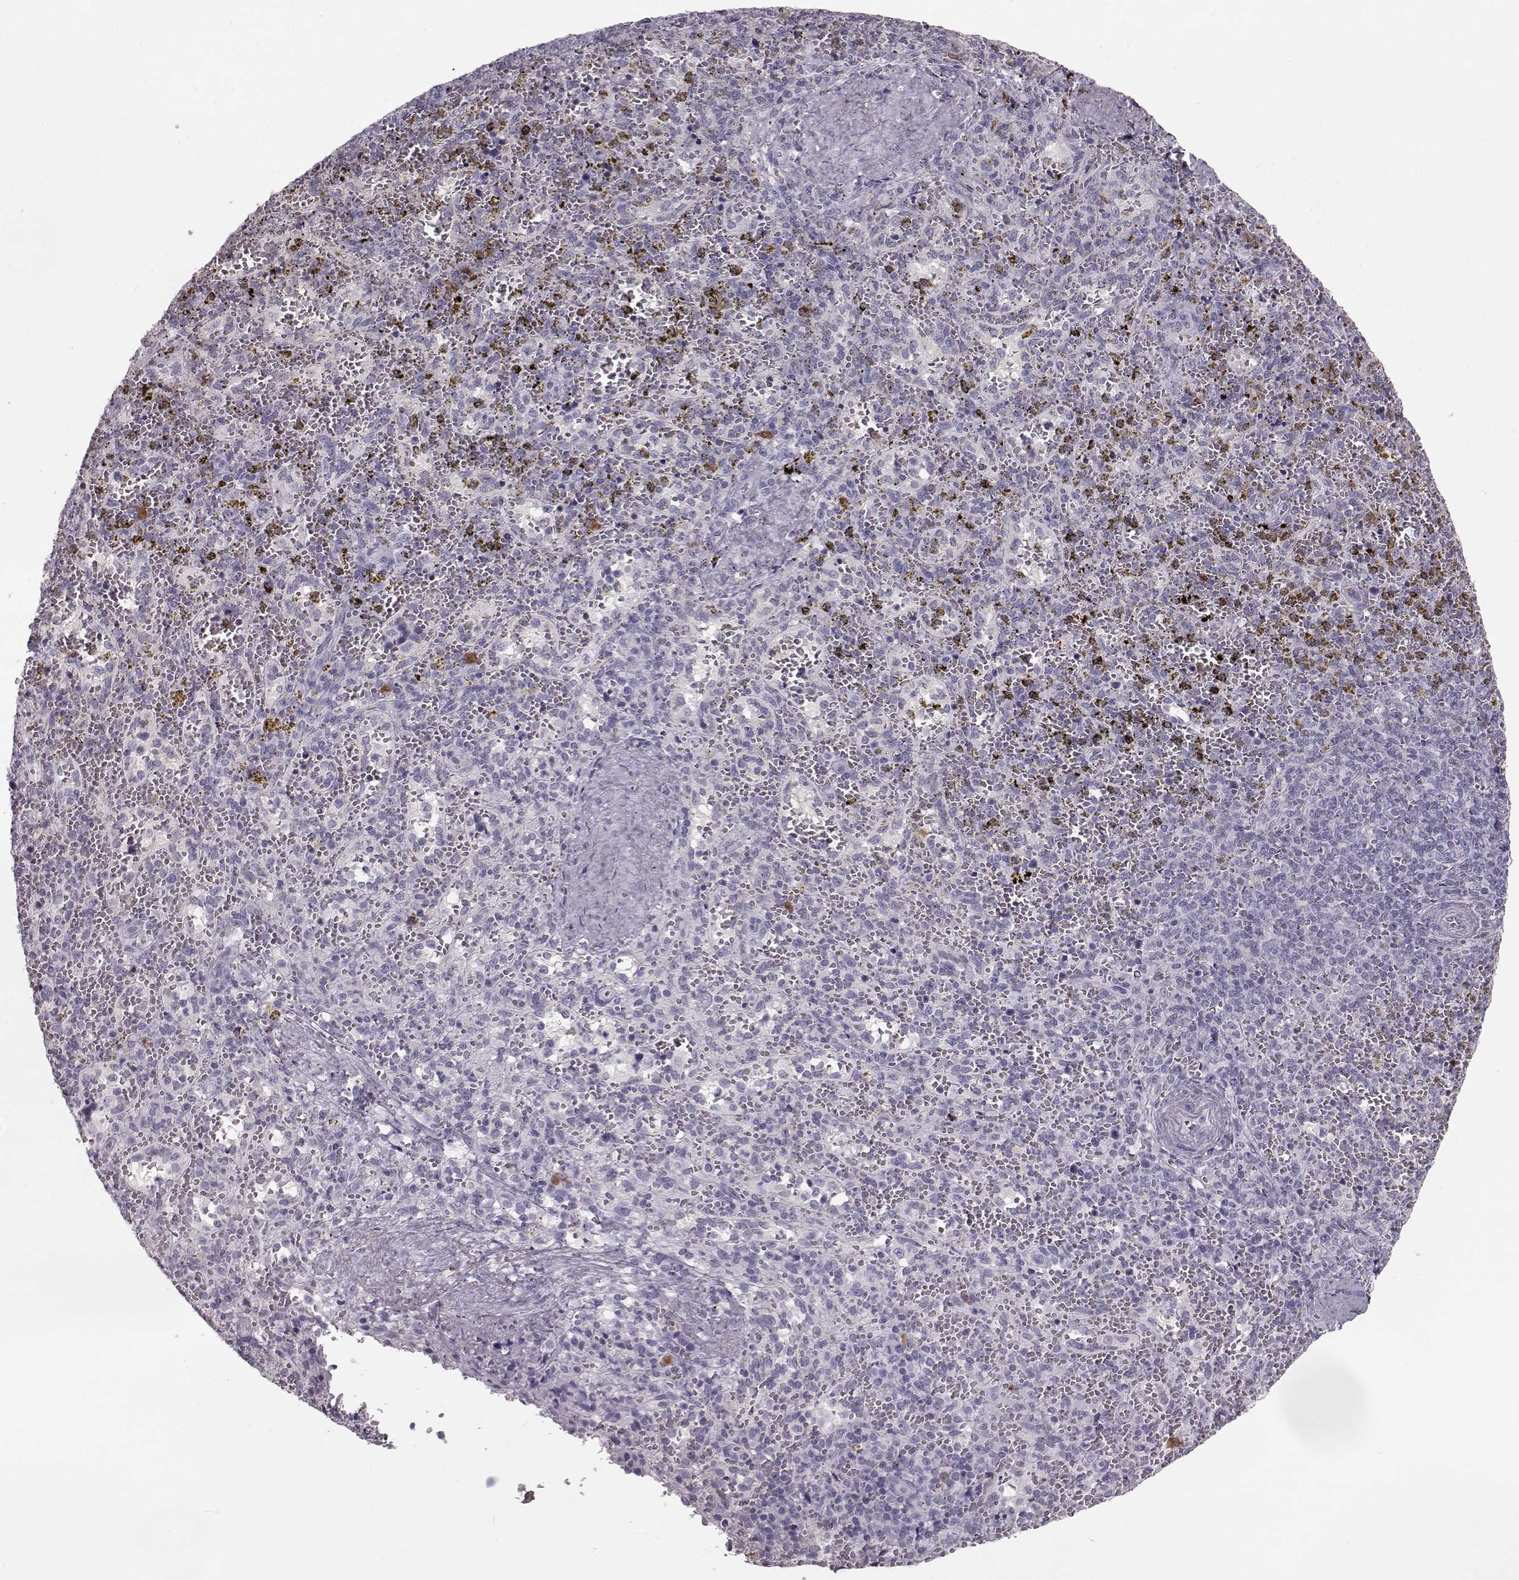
{"staining": {"intensity": "moderate", "quantity": "<25%", "location": "cytoplasmic/membranous"}, "tissue": "spleen", "cell_type": "Cells in red pulp", "image_type": "normal", "snomed": [{"axis": "morphology", "description": "Normal tissue, NOS"}, {"axis": "topography", "description": "Spleen"}], "caption": "The photomicrograph displays immunohistochemical staining of normal spleen. There is moderate cytoplasmic/membranous positivity is present in about <25% of cells in red pulp. (DAB (3,3'-diaminobenzidine) IHC with brightfield microscopy, high magnification).", "gene": "CCL19", "patient": {"sex": "female", "age": 50}}